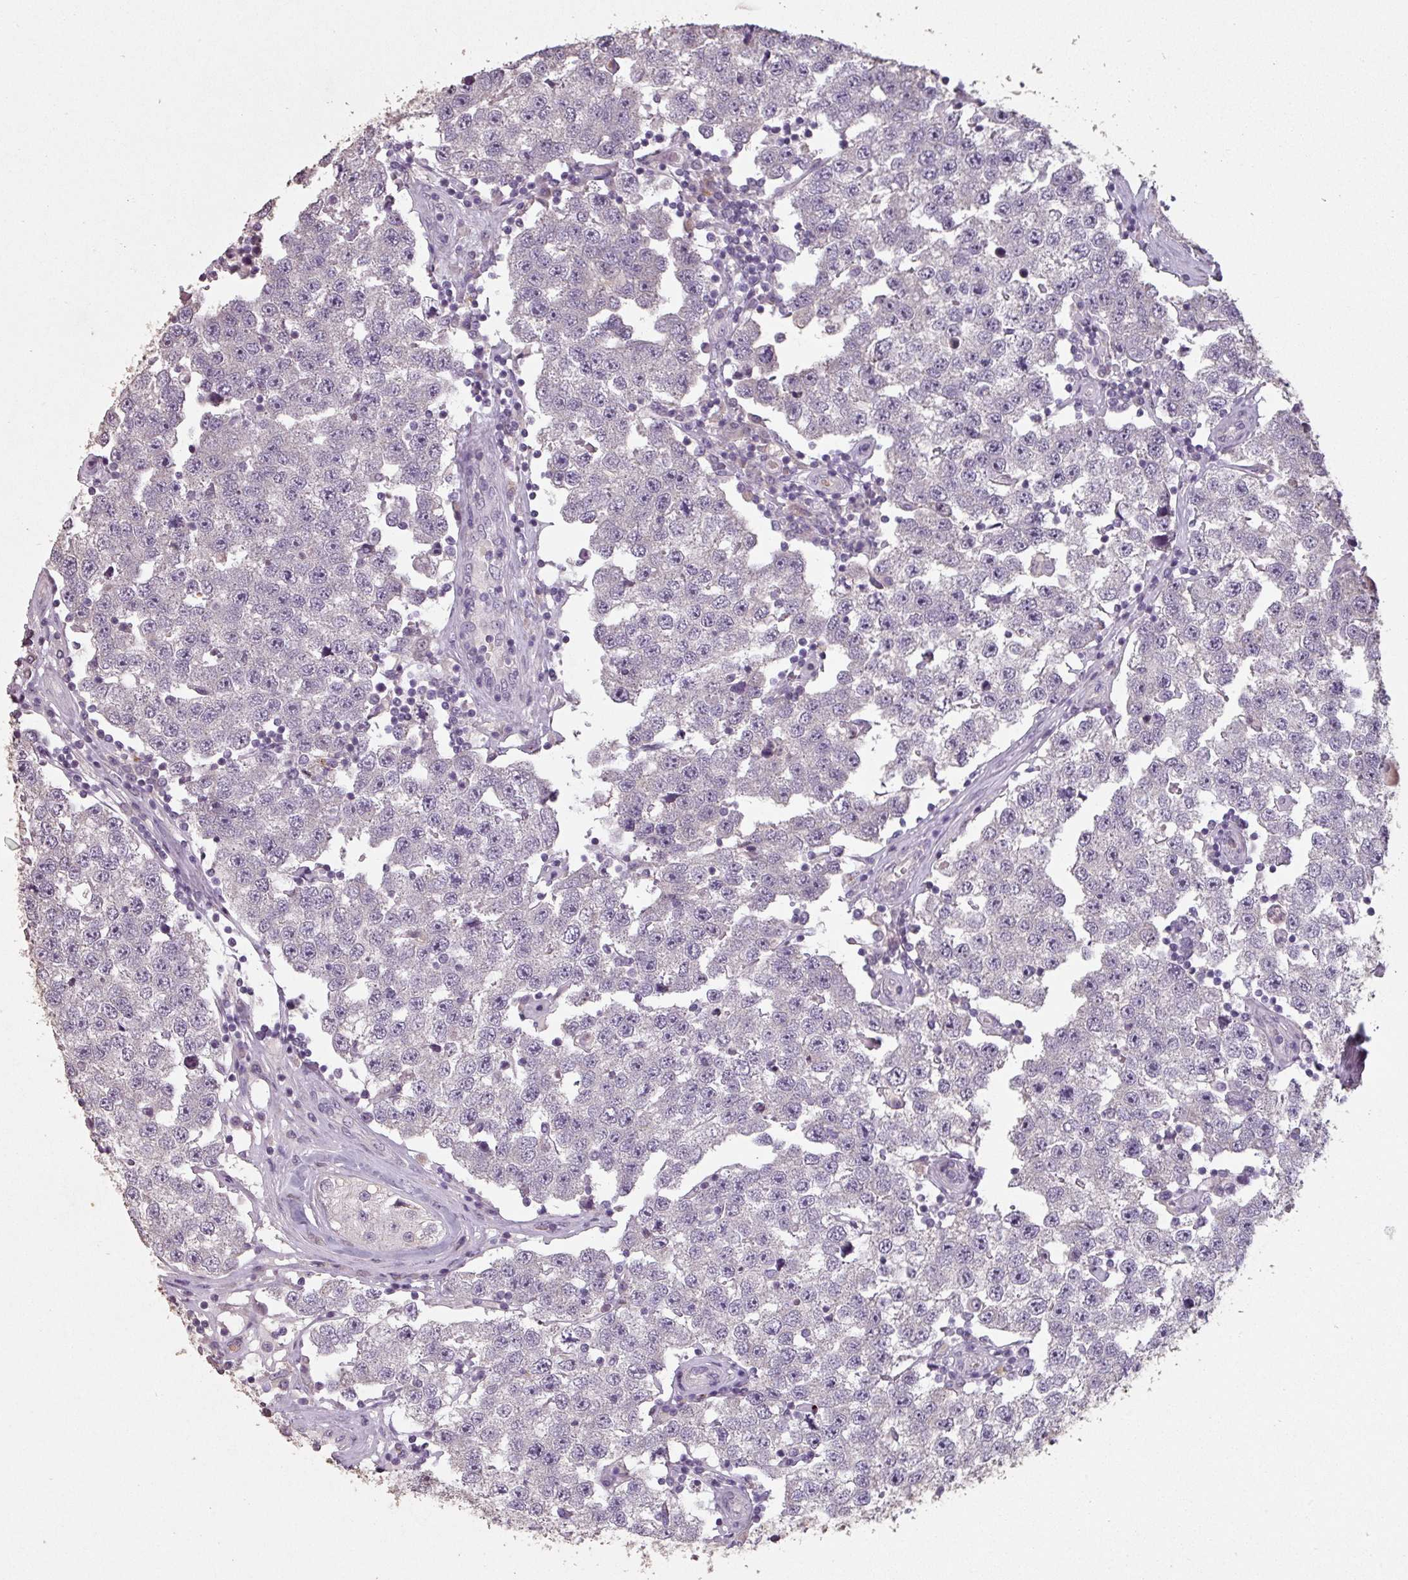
{"staining": {"intensity": "negative", "quantity": "none", "location": "none"}, "tissue": "testis cancer", "cell_type": "Tumor cells", "image_type": "cancer", "snomed": [{"axis": "morphology", "description": "Seminoma, NOS"}, {"axis": "topography", "description": "Testis"}], "caption": "A high-resolution photomicrograph shows immunohistochemistry (IHC) staining of testis seminoma, which demonstrates no significant positivity in tumor cells.", "gene": "LYPLA1", "patient": {"sex": "male", "age": 34}}